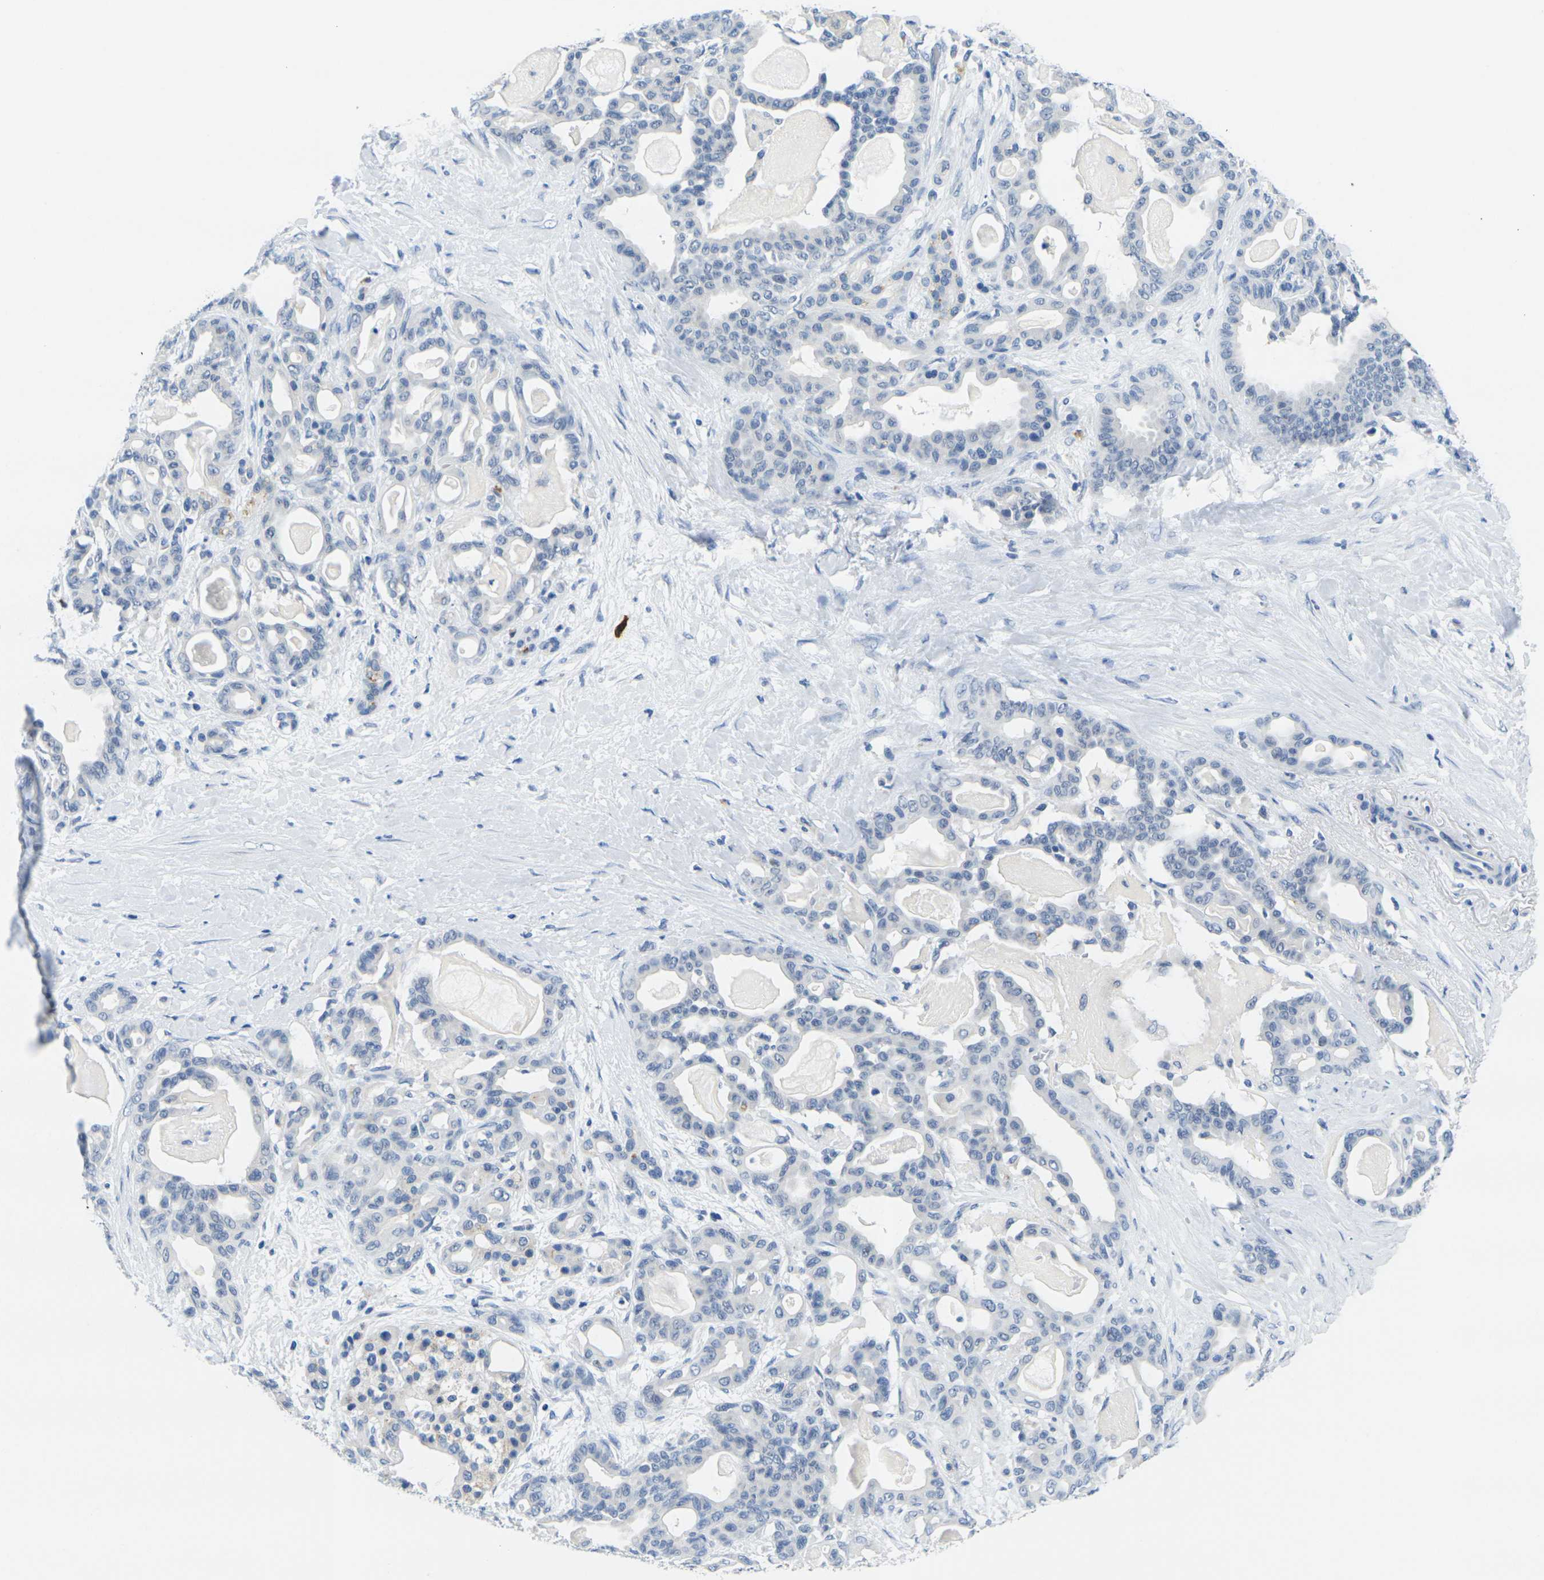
{"staining": {"intensity": "negative", "quantity": "none", "location": "none"}, "tissue": "pancreatic cancer", "cell_type": "Tumor cells", "image_type": "cancer", "snomed": [{"axis": "morphology", "description": "Adenocarcinoma, NOS"}, {"axis": "topography", "description": "Pancreas"}], "caption": "The immunohistochemistry photomicrograph has no significant positivity in tumor cells of adenocarcinoma (pancreatic) tissue.", "gene": "GPR15", "patient": {"sex": "male", "age": 63}}